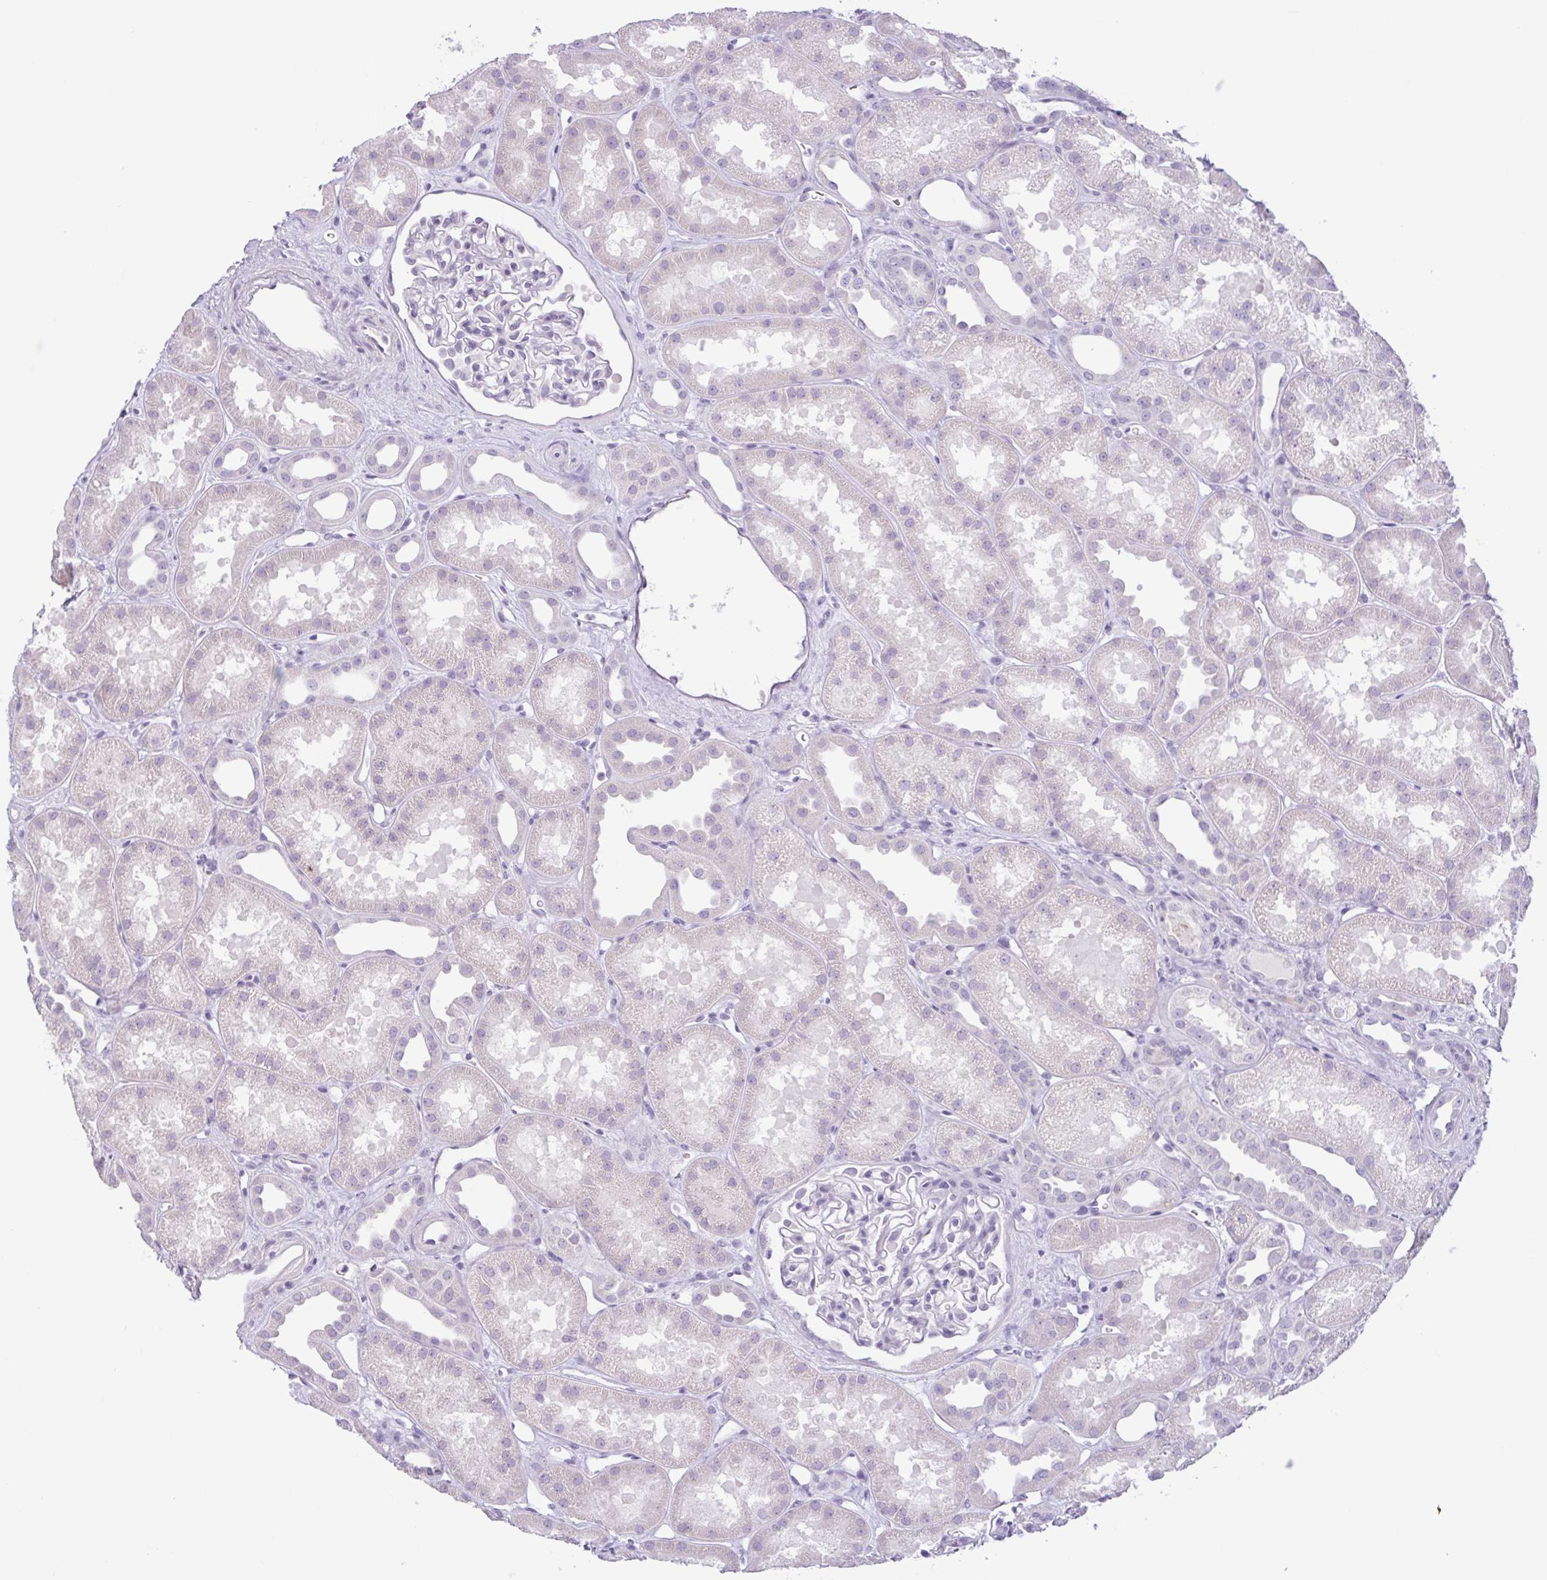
{"staining": {"intensity": "negative", "quantity": "none", "location": "none"}, "tissue": "kidney", "cell_type": "Cells in glomeruli", "image_type": "normal", "snomed": [{"axis": "morphology", "description": "Normal tissue, NOS"}, {"axis": "topography", "description": "Kidney"}], "caption": "Histopathology image shows no significant protein positivity in cells in glomeruli of benign kidney.", "gene": "CTSE", "patient": {"sex": "male", "age": 61}}